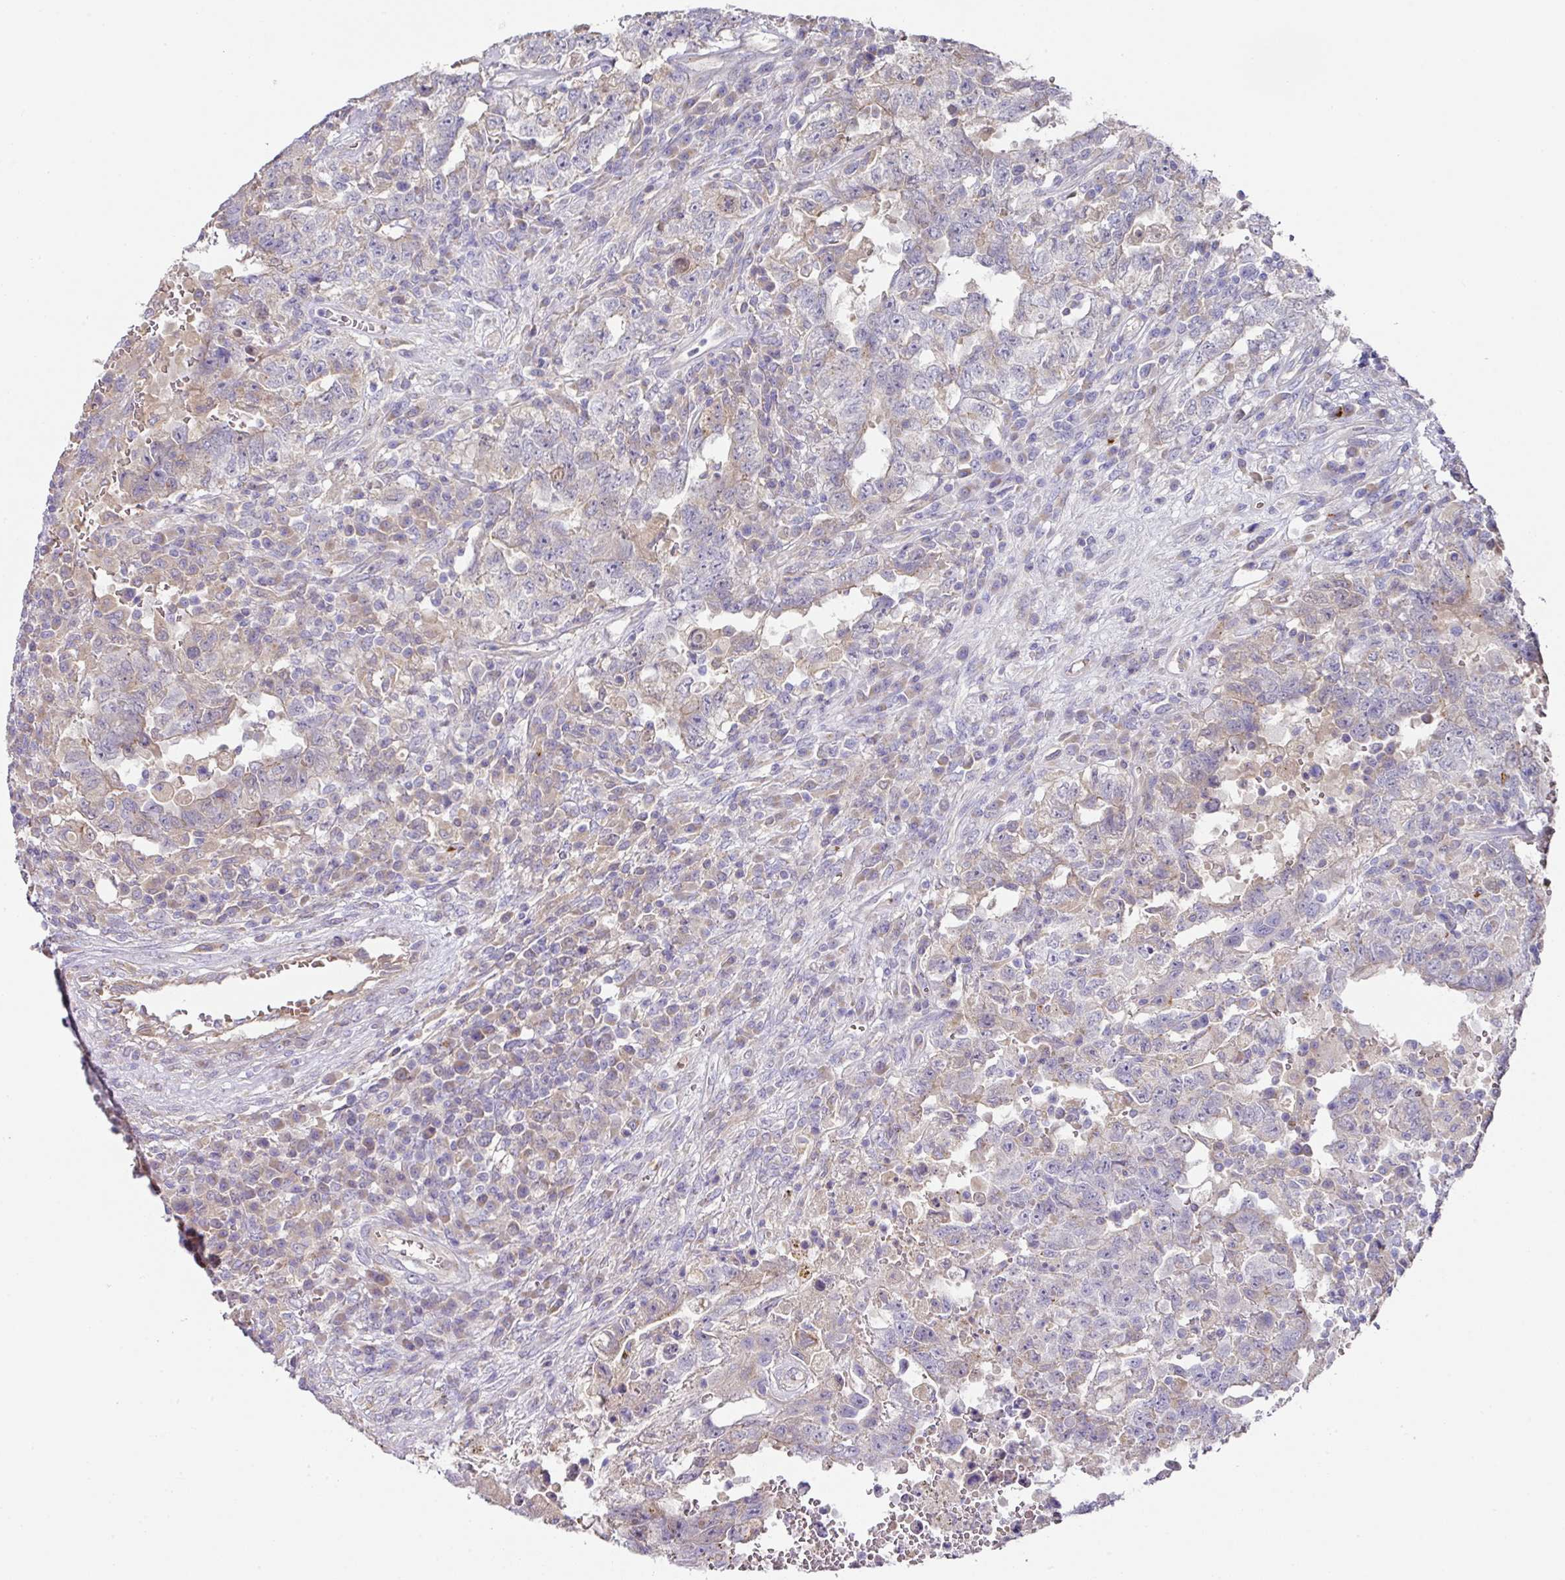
{"staining": {"intensity": "weak", "quantity": "<25%", "location": "cytoplasmic/membranous"}, "tissue": "testis cancer", "cell_type": "Tumor cells", "image_type": "cancer", "snomed": [{"axis": "morphology", "description": "Carcinoma, Embryonal, NOS"}, {"axis": "topography", "description": "Testis"}], "caption": "An immunohistochemistry (IHC) histopathology image of testis cancer (embryonal carcinoma) is shown. There is no staining in tumor cells of testis cancer (embryonal carcinoma).", "gene": "TARM1", "patient": {"sex": "male", "age": 26}}